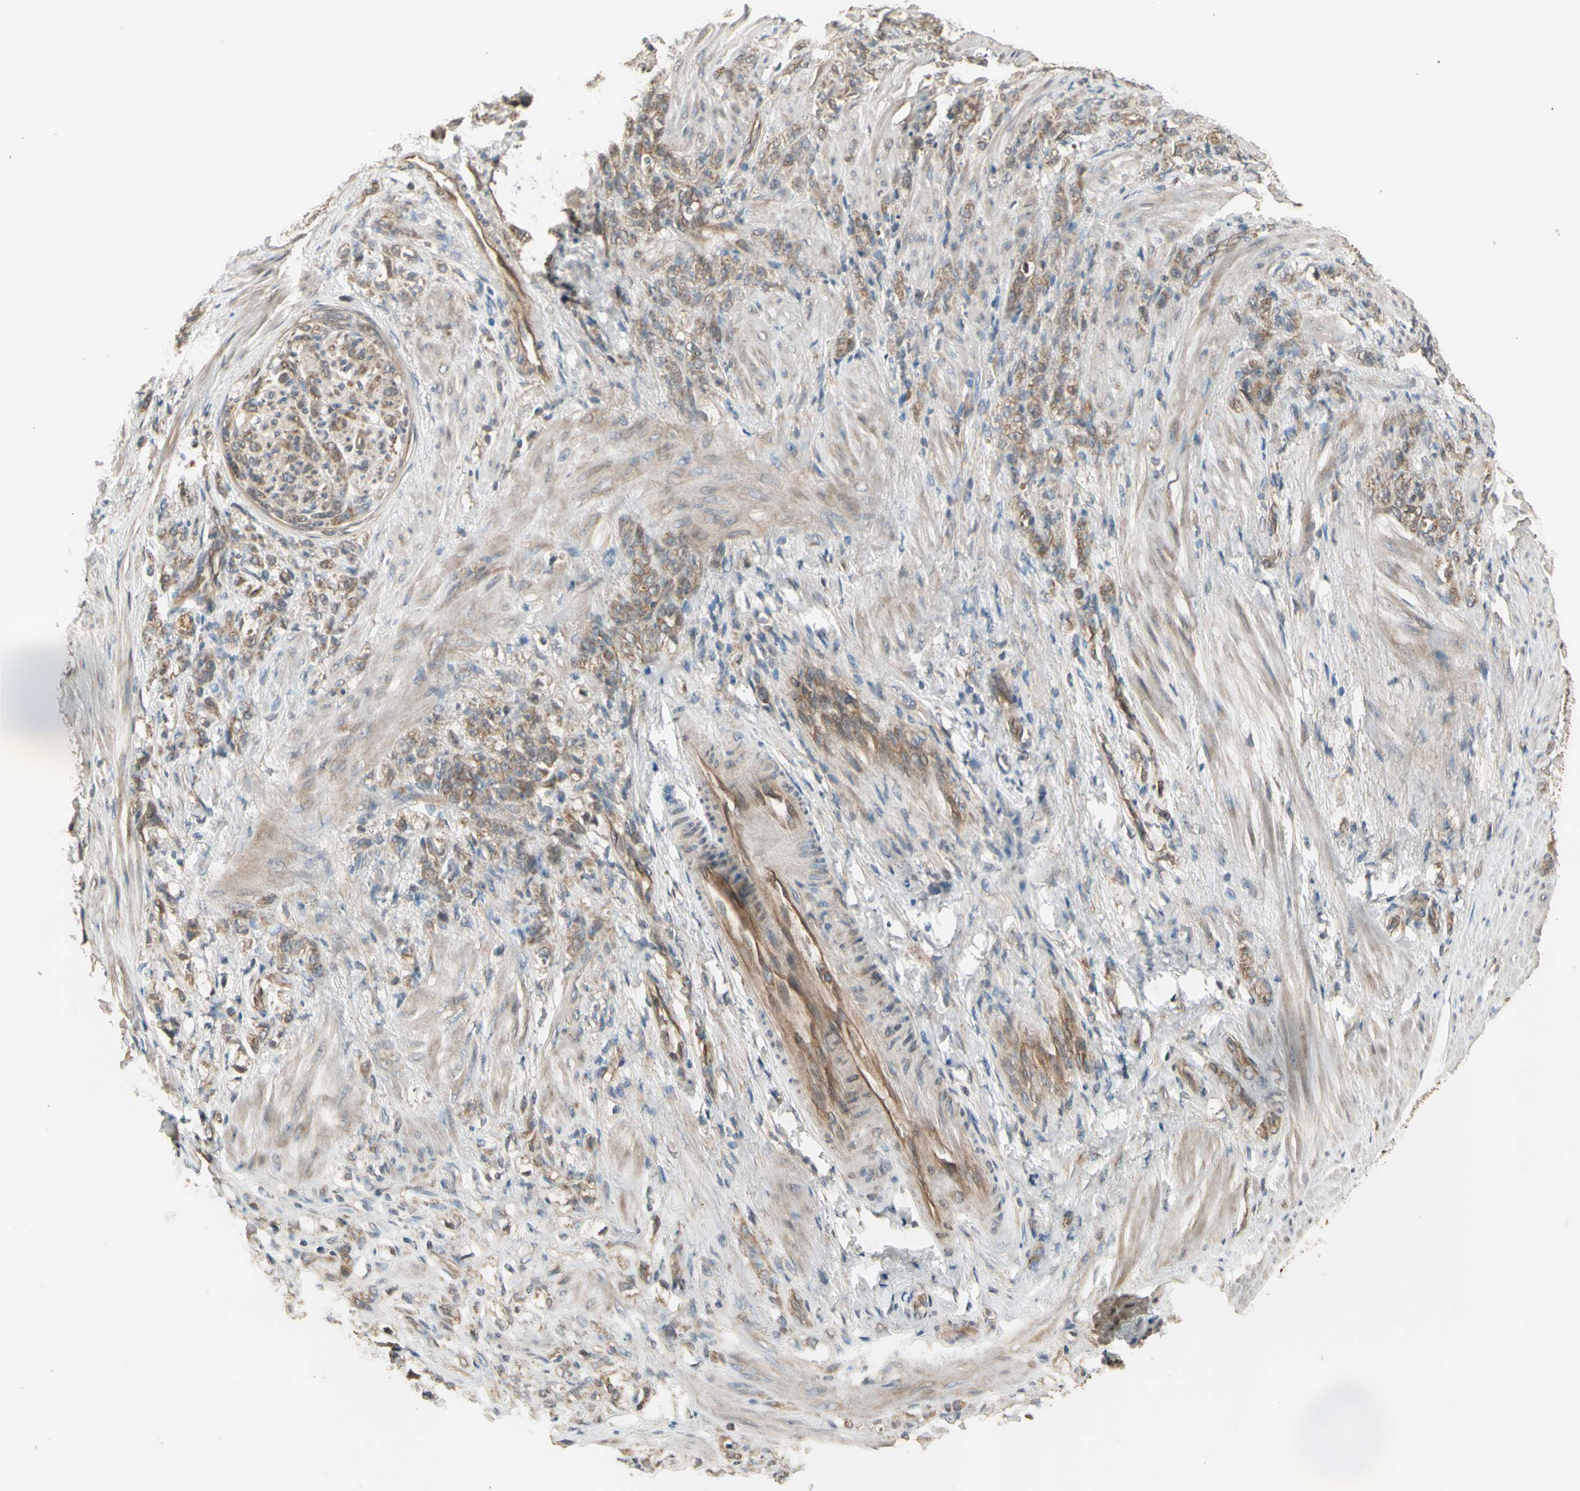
{"staining": {"intensity": "moderate", "quantity": ">75%", "location": "cytoplasmic/membranous"}, "tissue": "stomach cancer", "cell_type": "Tumor cells", "image_type": "cancer", "snomed": [{"axis": "morphology", "description": "Adenocarcinoma, NOS"}, {"axis": "topography", "description": "Stomach"}], "caption": "Immunohistochemical staining of stomach adenocarcinoma displays medium levels of moderate cytoplasmic/membranous protein staining in about >75% of tumor cells.", "gene": "EFNB2", "patient": {"sex": "male", "age": 82}}